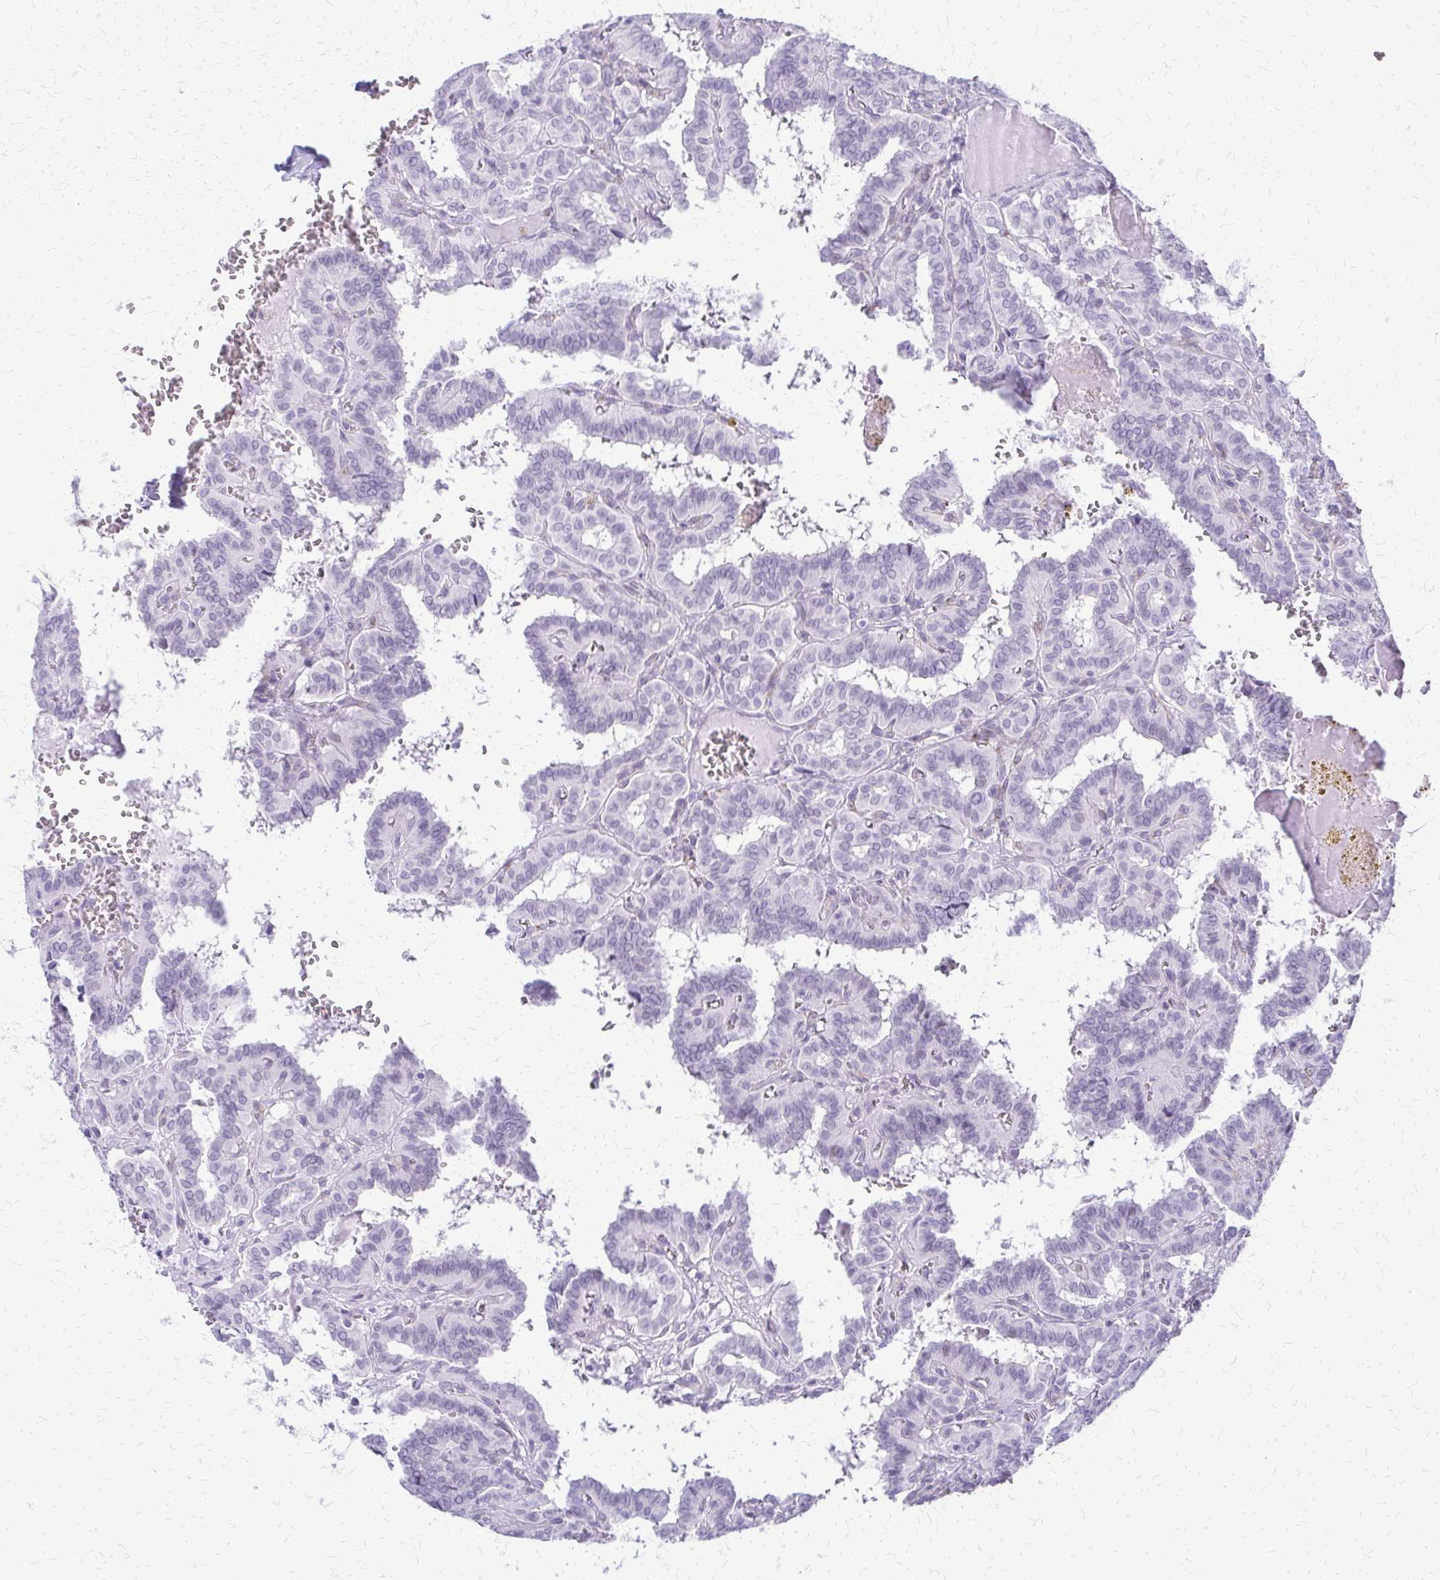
{"staining": {"intensity": "negative", "quantity": "none", "location": "none"}, "tissue": "thyroid cancer", "cell_type": "Tumor cells", "image_type": "cancer", "snomed": [{"axis": "morphology", "description": "Papillary adenocarcinoma, NOS"}, {"axis": "topography", "description": "Thyroid gland"}], "caption": "Thyroid cancer (papillary adenocarcinoma) was stained to show a protein in brown. There is no significant staining in tumor cells.", "gene": "FAM162B", "patient": {"sex": "female", "age": 21}}